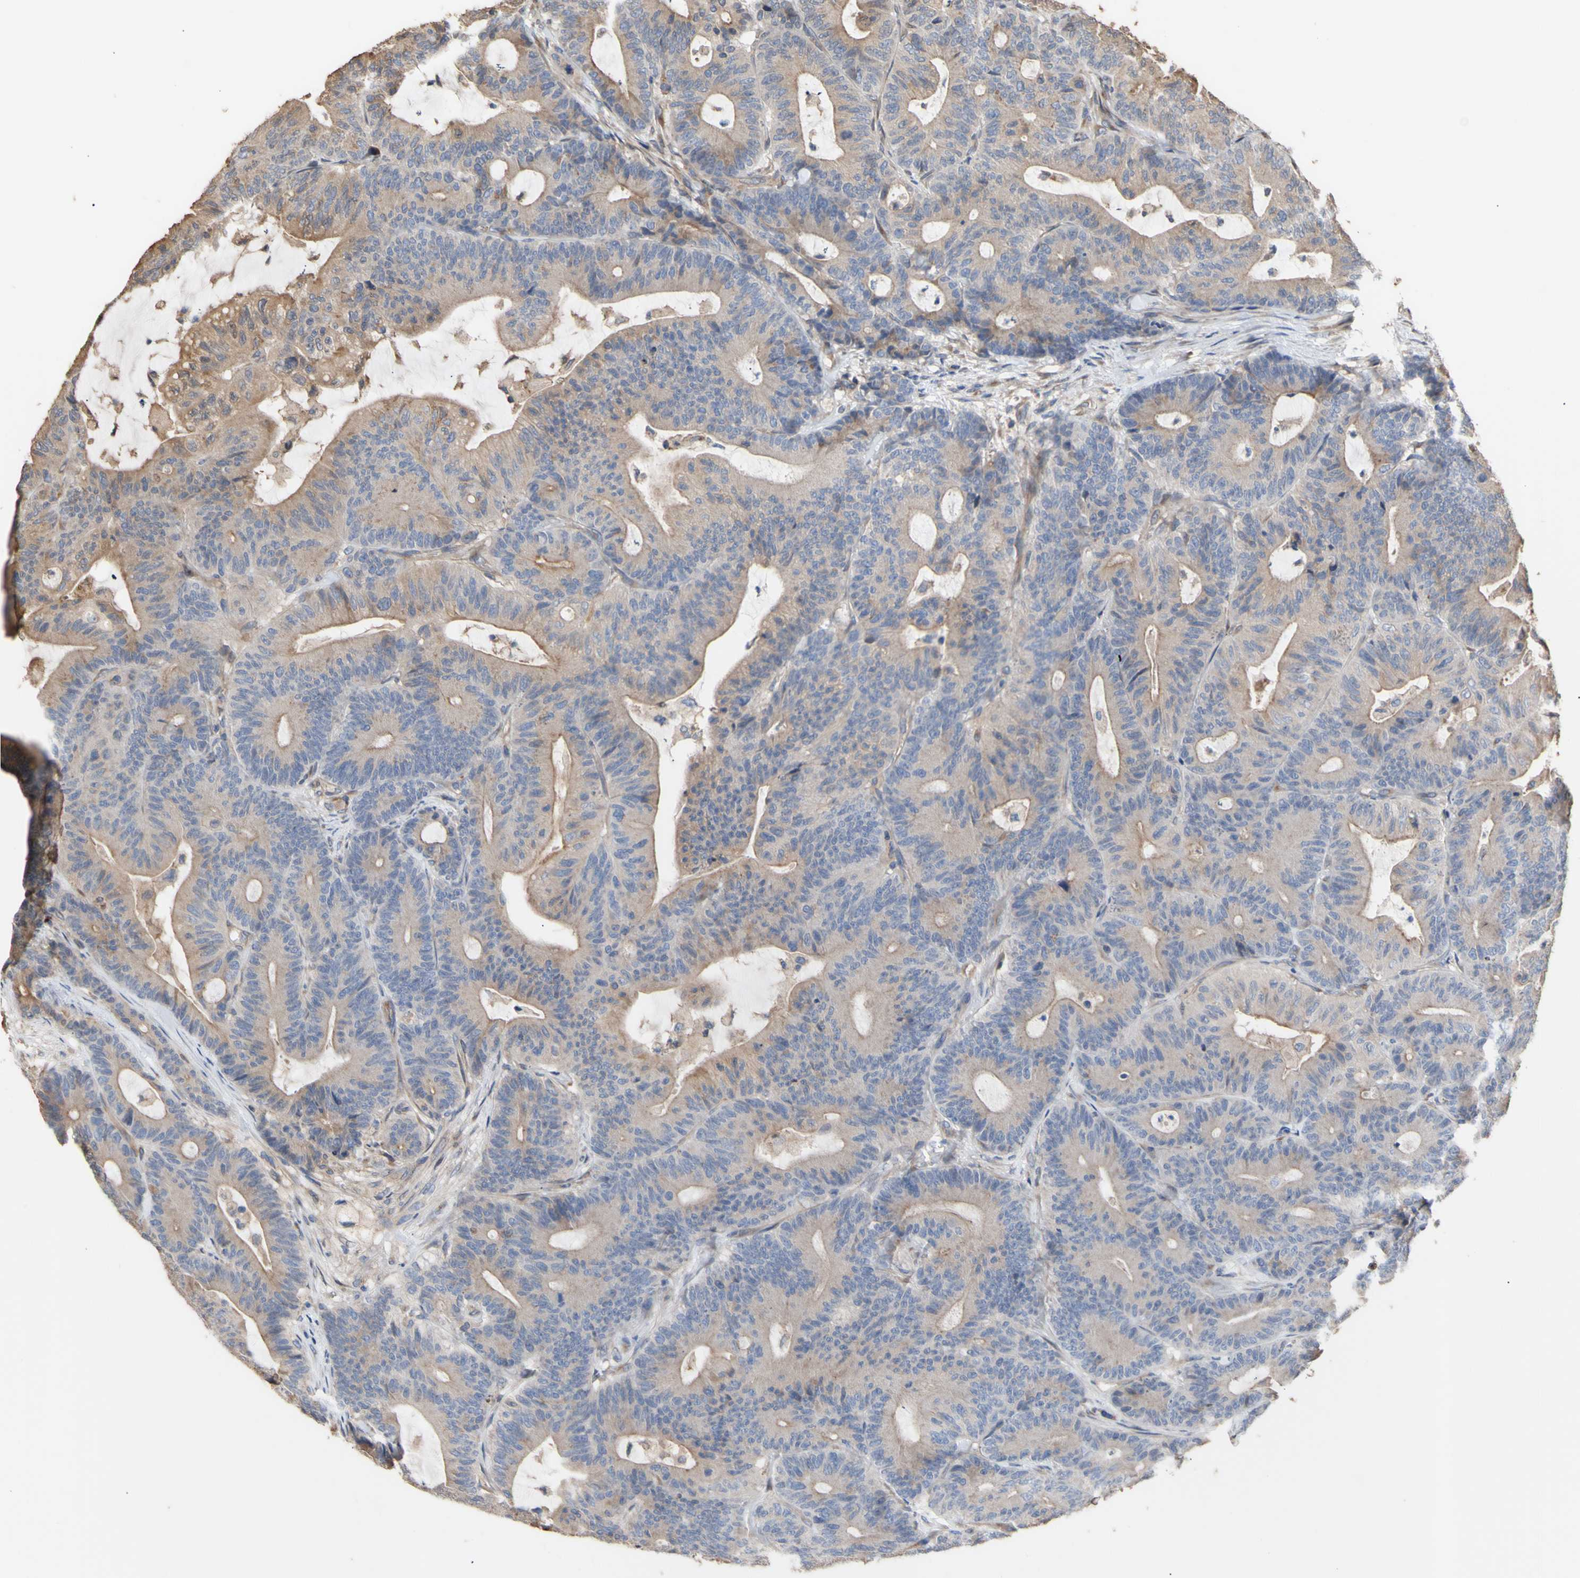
{"staining": {"intensity": "weak", "quantity": ">75%", "location": "cytoplasmic/membranous"}, "tissue": "colorectal cancer", "cell_type": "Tumor cells", "image_type": "cancer", "snomed": [{"axis": "morphology", "description": "Adenocarcinoma, NOS"}, {"axis": "topography", "description": "Colon"}], "caption": "Immunohistochemistry (IHC) (DAB (3,3'-diaminobenzidine)) staining of human adenocarcinoma (colorectal) reveals weak cytoplasmic/membranous protein expression in about >75% of tumor cells. The protein is shown in brown color, while the nuclei are stained blue.", "gene": "NECTIN3", "patient": {"sex": "female", "age": 84}}